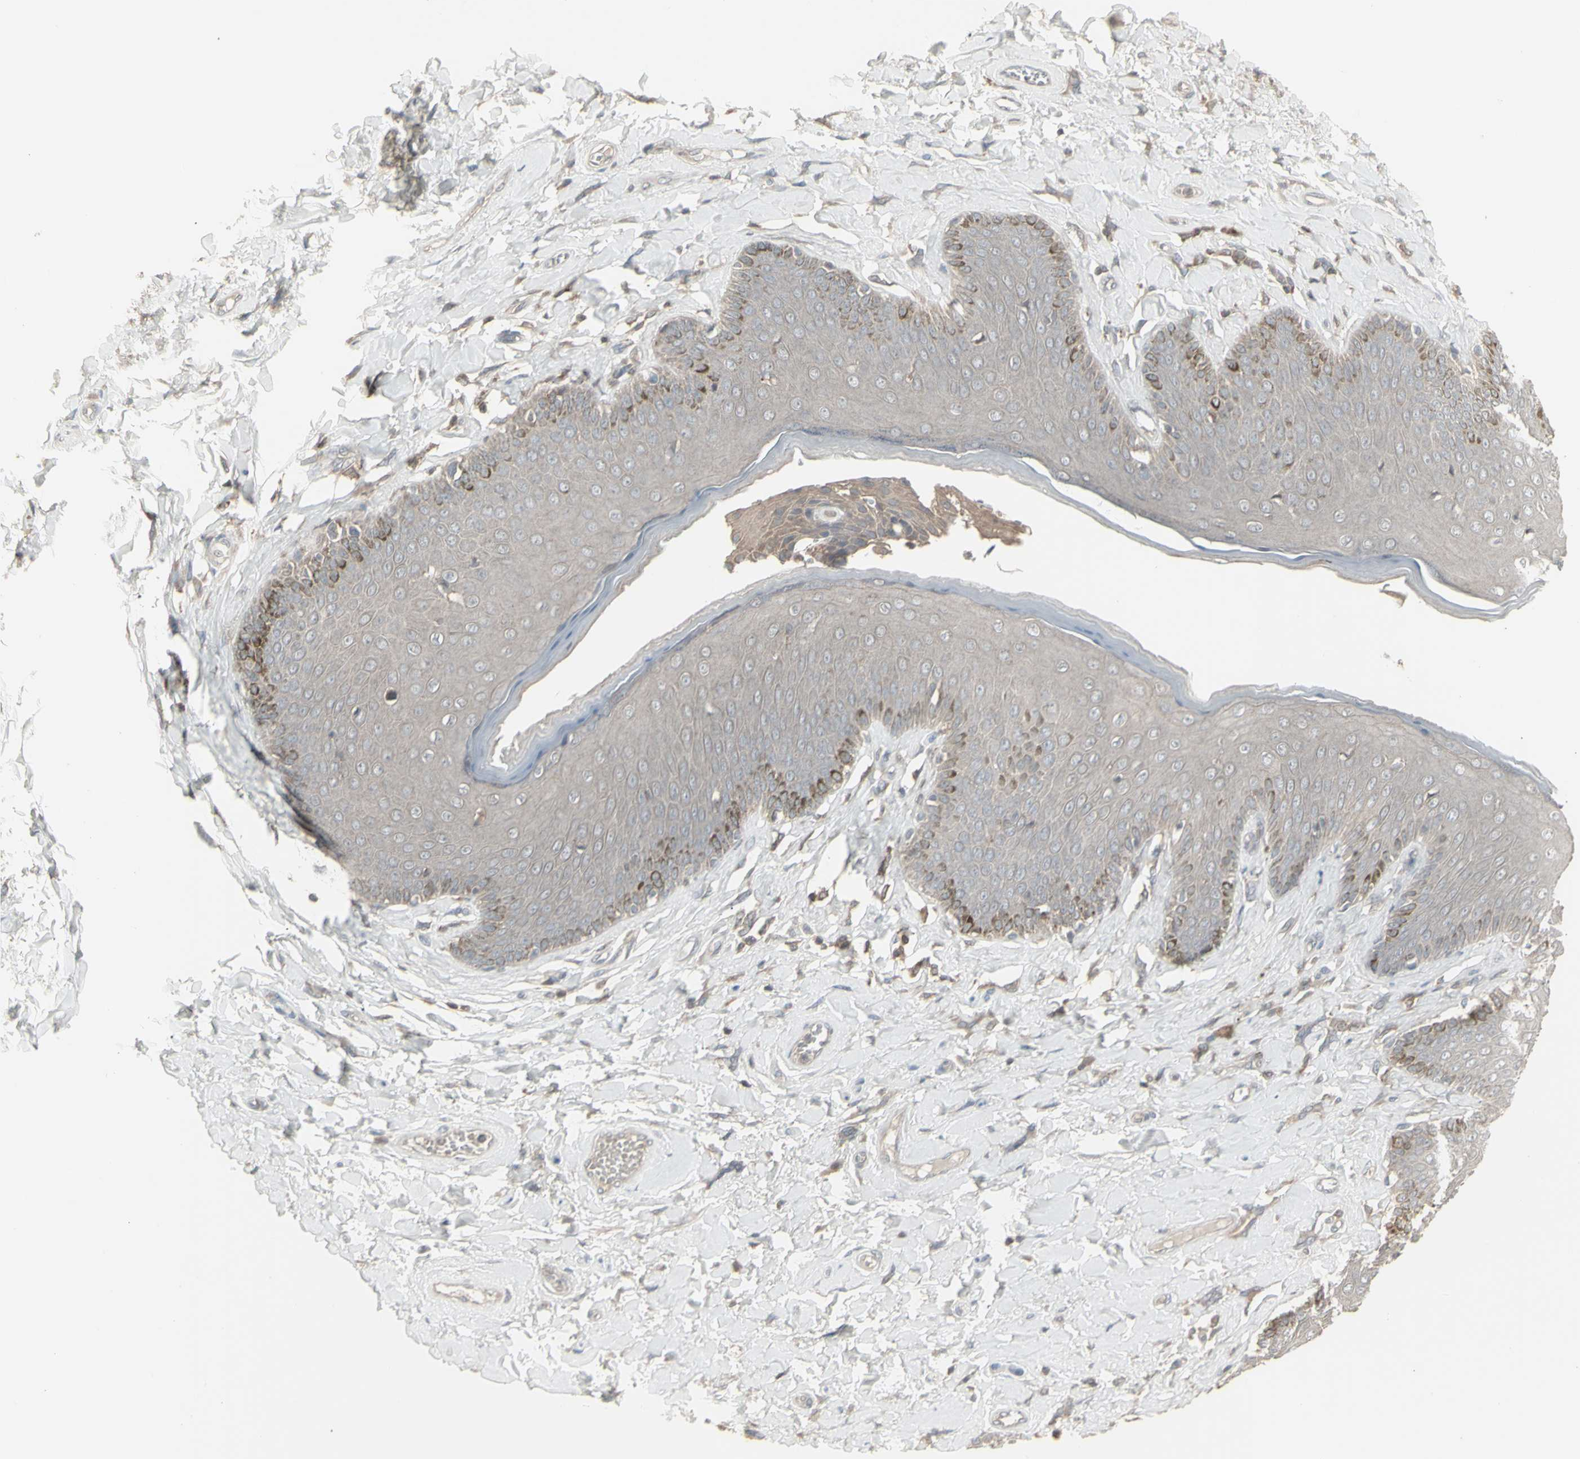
{"staining": {"intensity": "negative", "quantity": "none", "location": "none"}, "tissue": "skin", "cell_type": "Epidermal cells", "image_type": "normal", "snomed": [{"axis": "morphology", "description": "Normal tissue, NOS"}, {"axis": "topography", "description": "Anal"}], "caption": "High power microscopy photomicrograph of an immunohistochemistry (IHC) photomicrograph of unremarkable skin, revealing no significant expression in epidermal cells. (DAB (3,3'-diaminobenzidine) immunohistochemistry (IHC) with hematoxylin counter stain).", "gene": "CSK", "patient": {"sex": "male", "age": 69}}